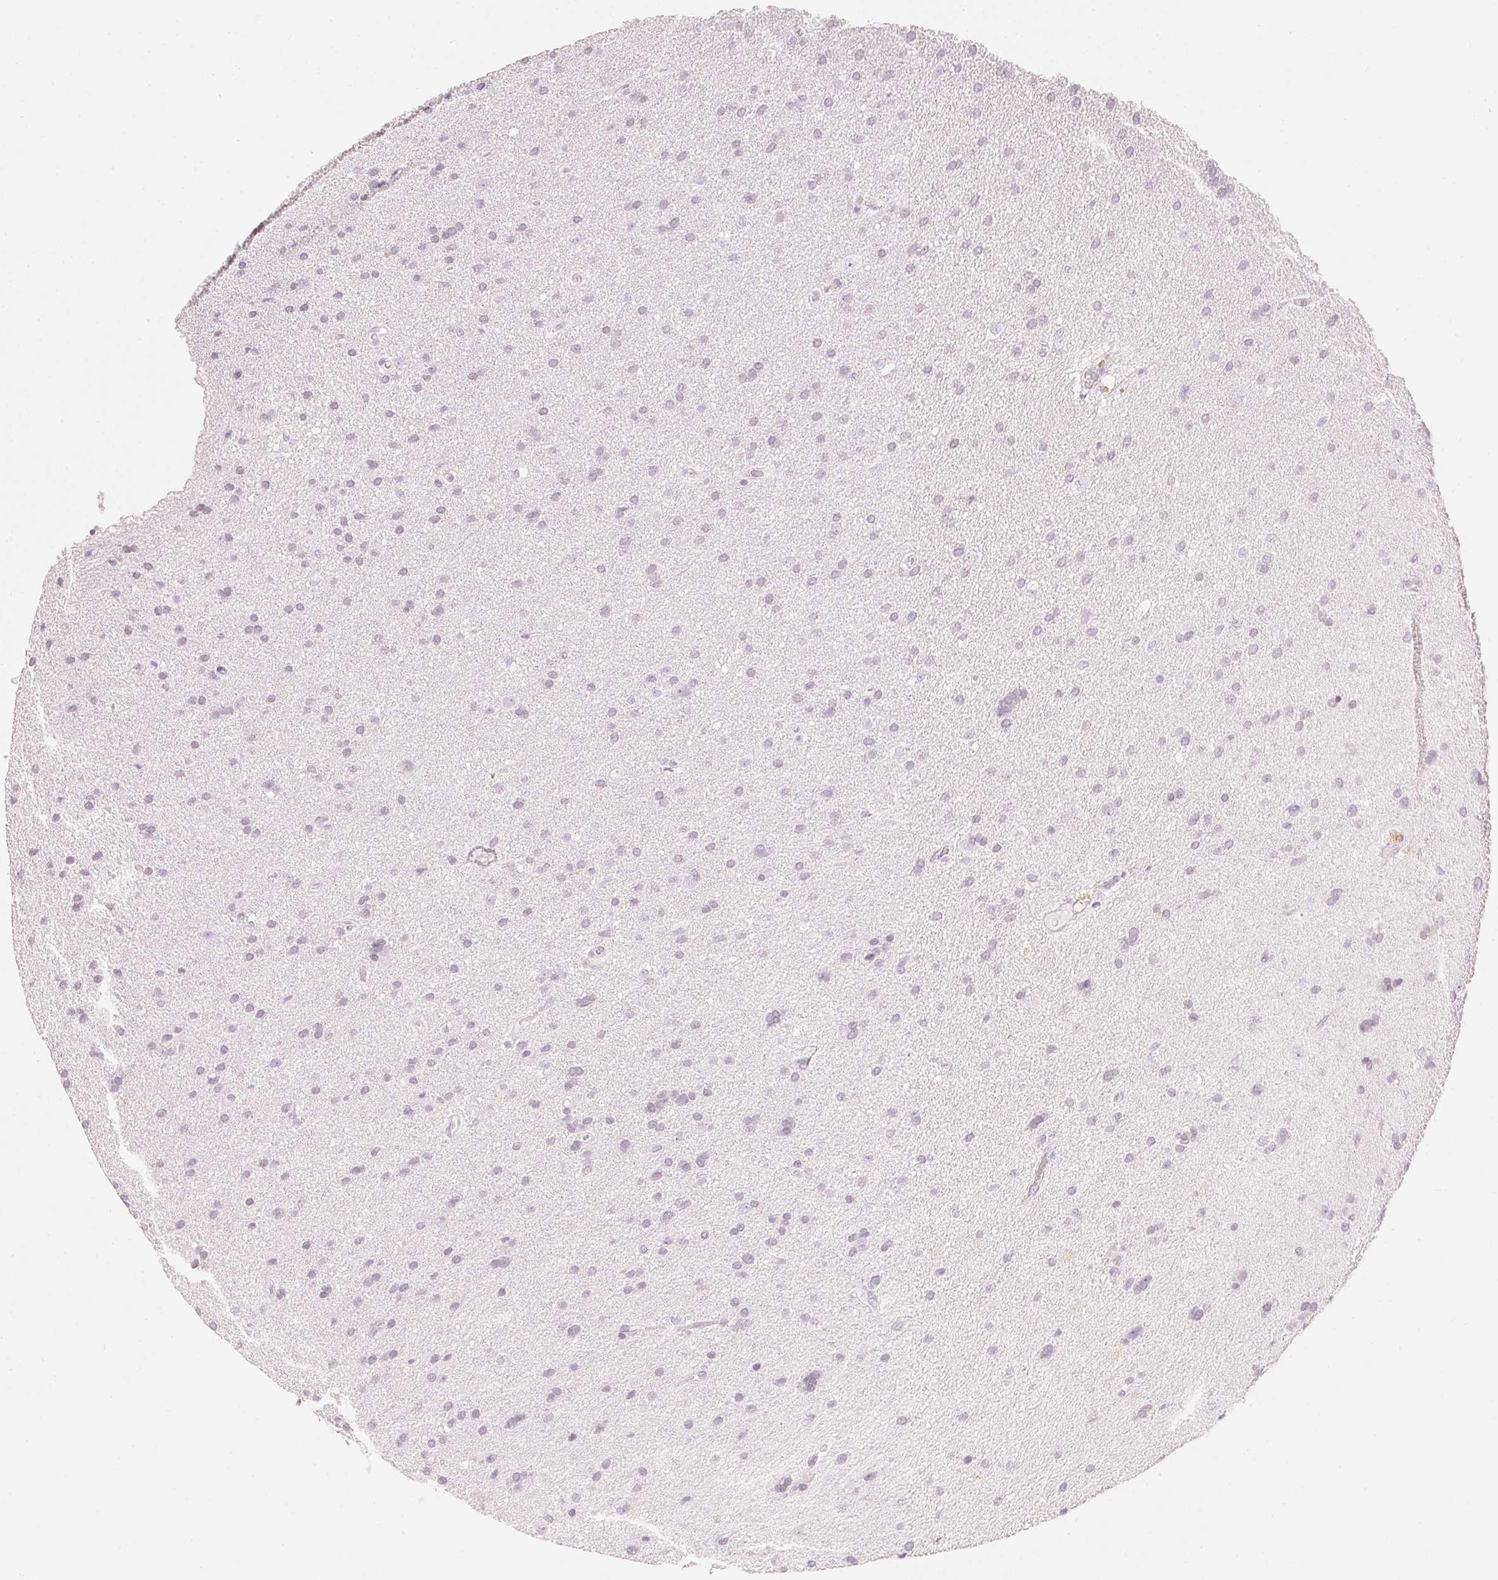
{"staining": {"intensity": "negative", "quantity": "none", "location": "none"}, "tissue": "glioma", "cell_type": "Tumor cells", "image_type": "cancer", "snomed": [{"axis": "morphology", "description": "Glioma, malignant, Low grade"}, {"axis": "topography", "description": "Brain"}], "caption": "This photomicrograph is of malignant glioma (low-grade) stained with immunohistochemistry (IHC) to label a protein in brown with the nuclei are counter-stained blue. There is no positivity in tumor cells.", "gene": "SLC22A8", "patient": {"sex": "female", "age": 54}}